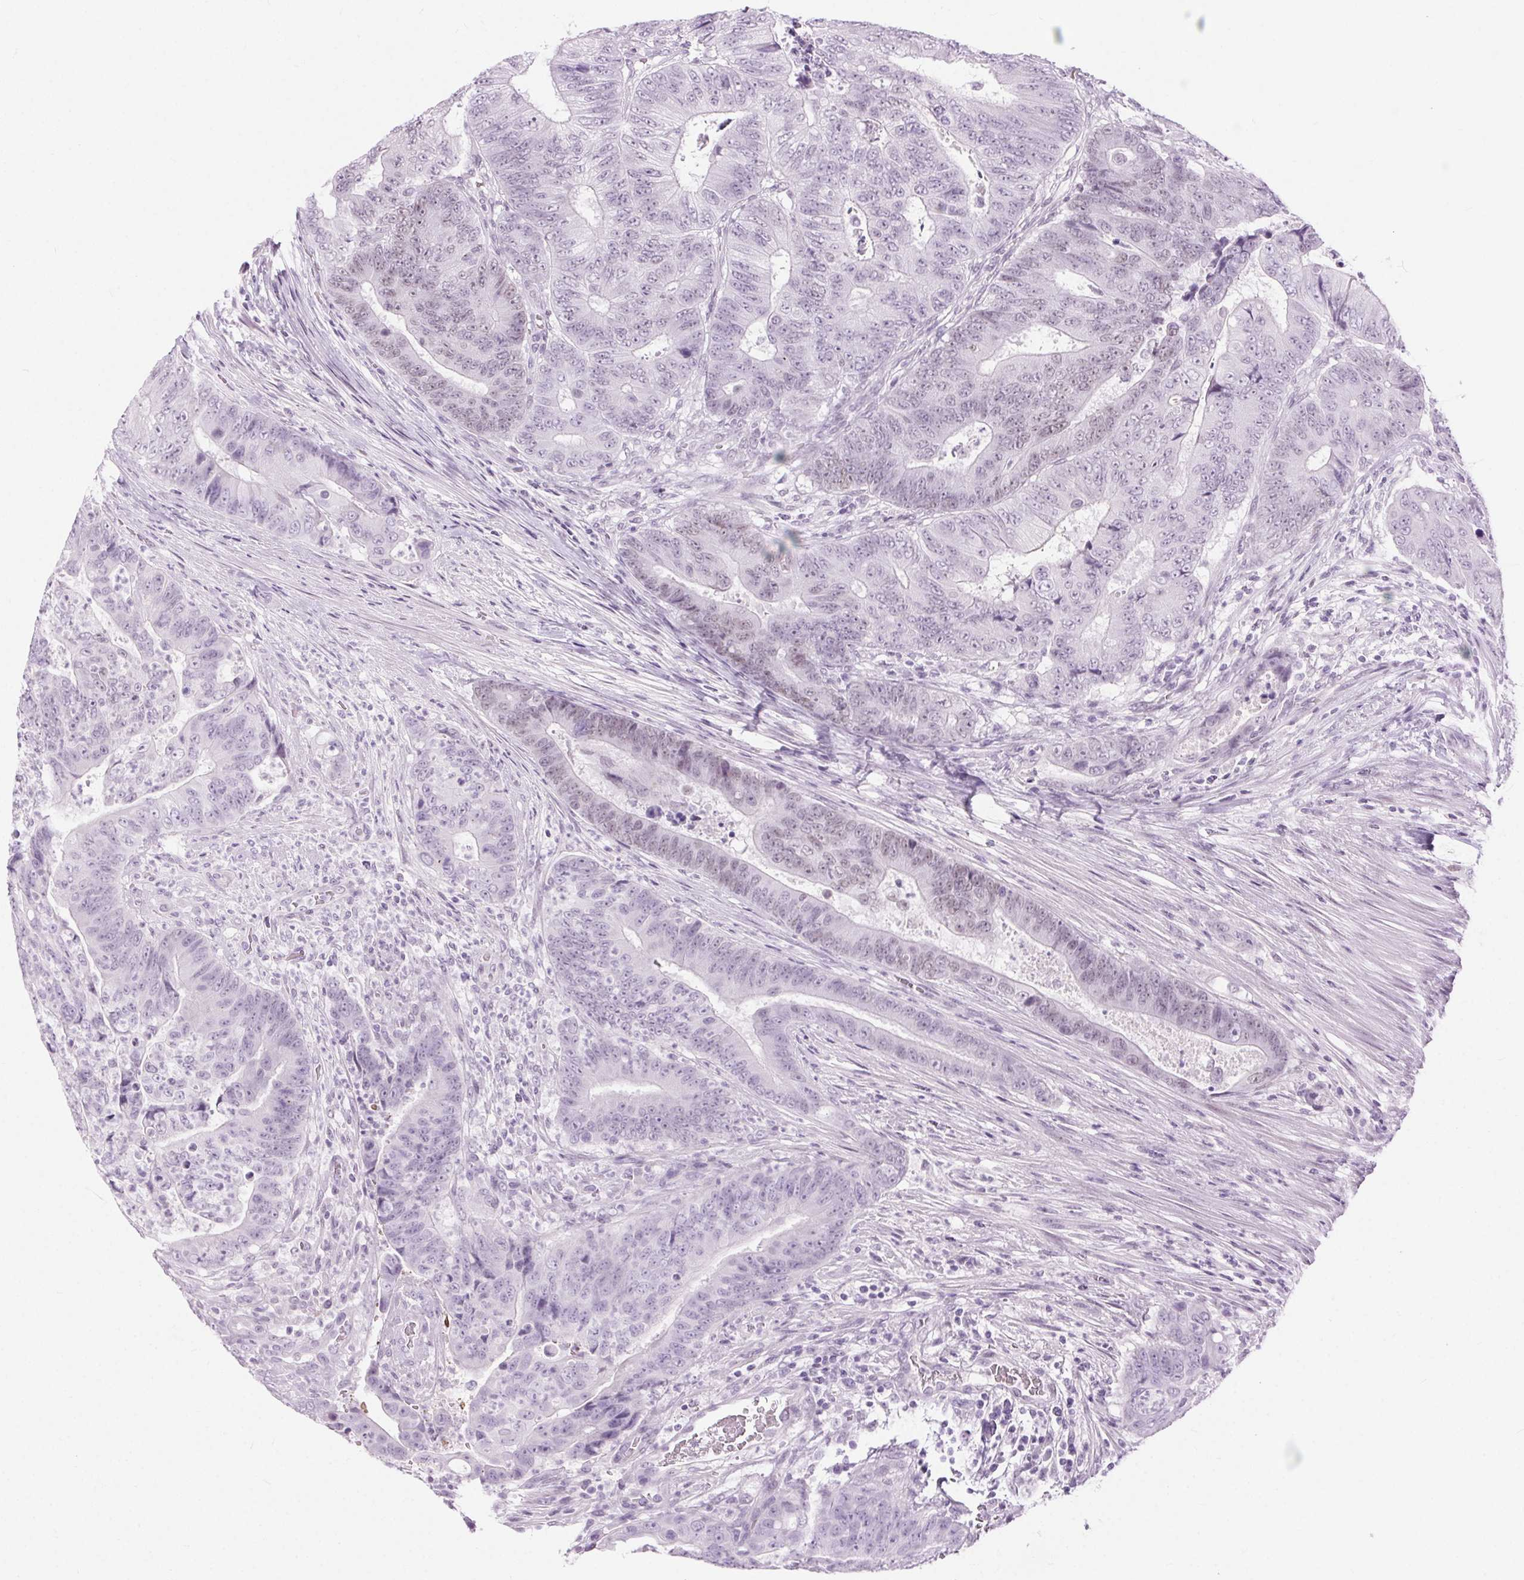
{"staining": {"intensity": "weak", "quantity": "<25%", "location": "nuclear"}, "tissue": "colorectal cancer", "cell_type": "Tumor cells", "image_type": "cancer", "snomed": [{"axis": "morphology", "description": "Adenocarcinoma, NOS"}, {"axis": "topography", "description": "Colon"}], "caption": "There is no significant staining in tumor cells of colorectal cancer.", "gene": "BEND2", "patient": {"sex": "female", "age": 48}}